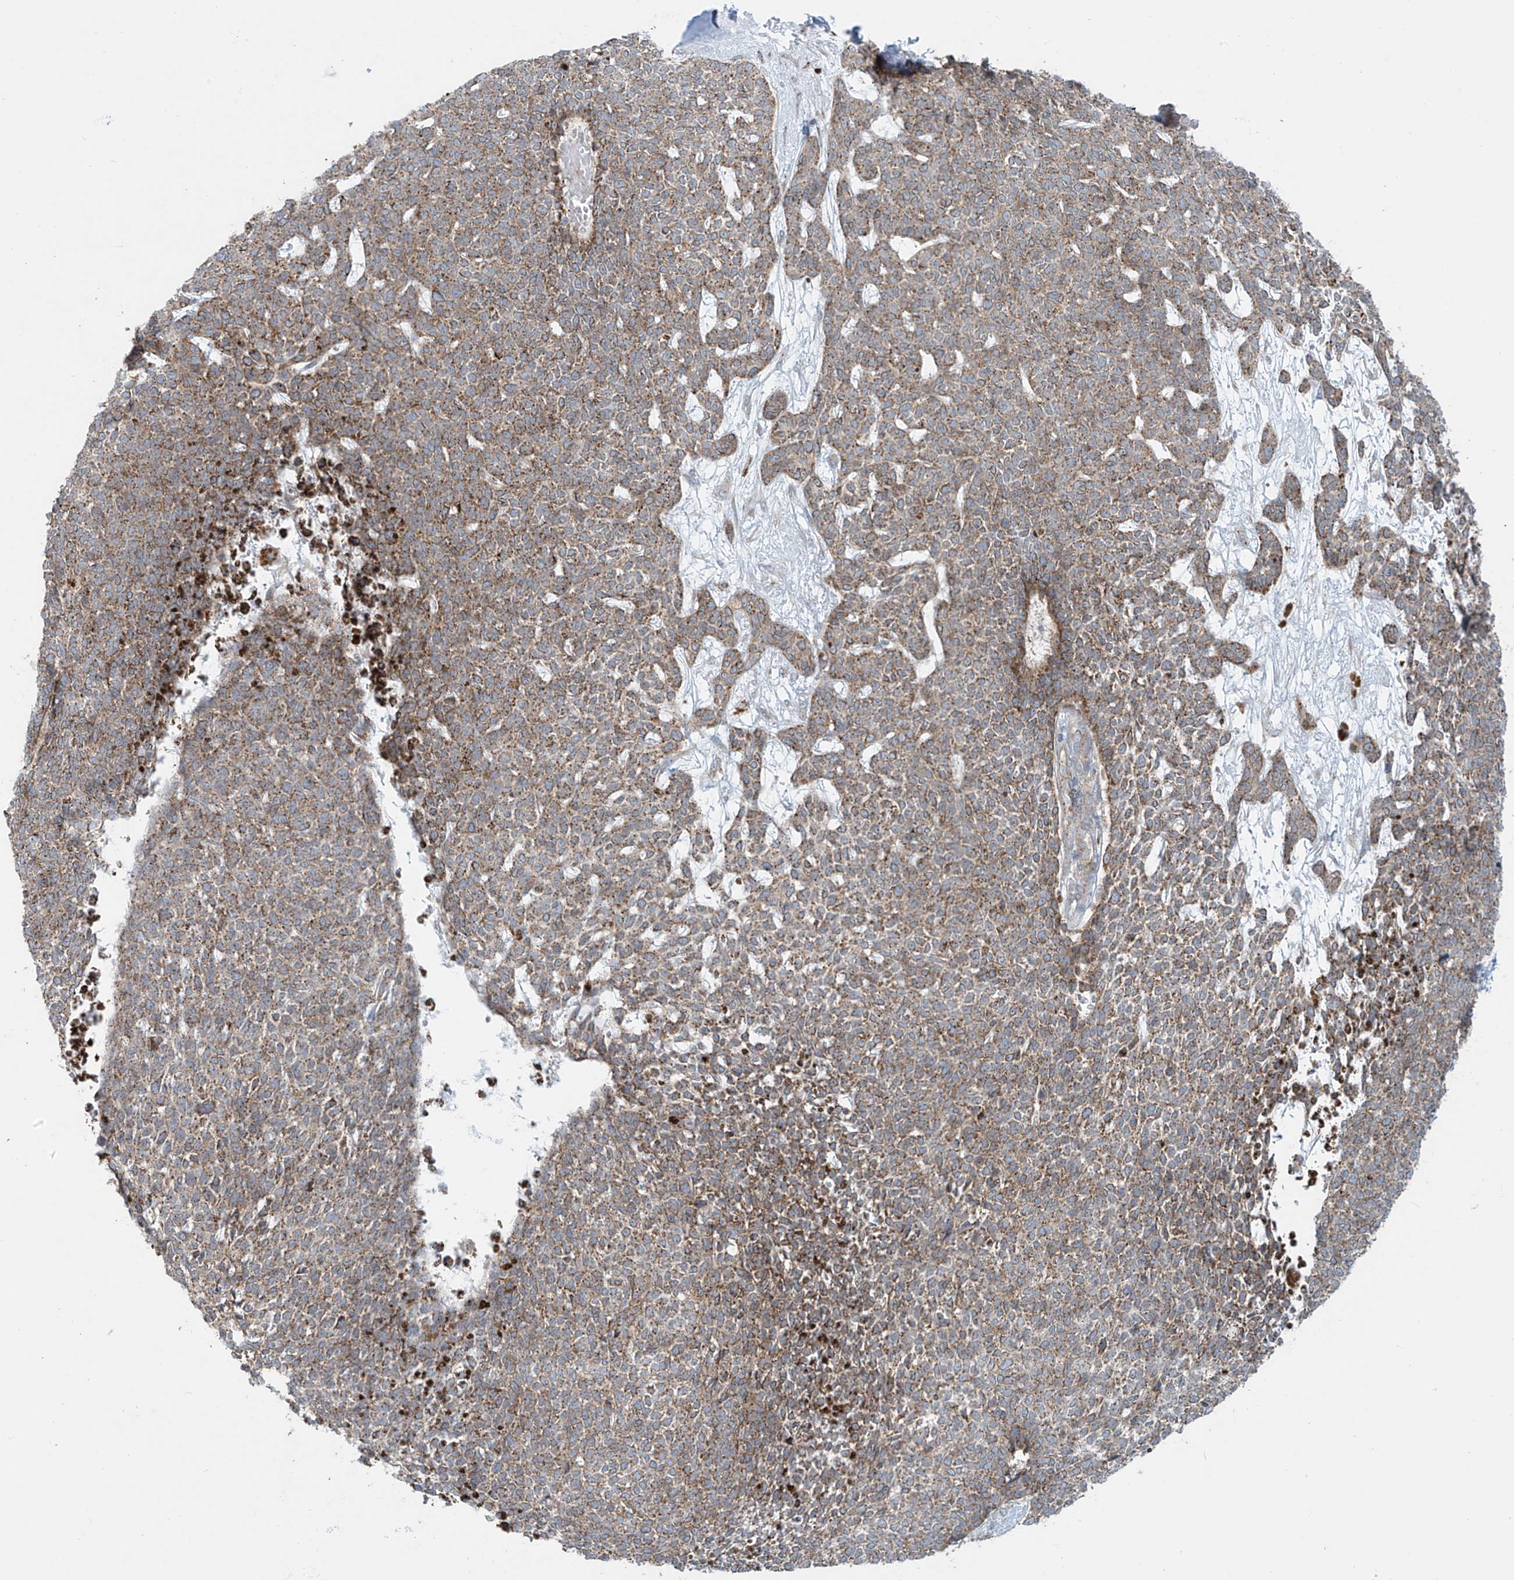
{"staining": {"intensity": "weak", "quantity": ">75%", "location": "cytoplasmic/membranous"}, "tissue": "skin cancer", "cell_type": "Tumor cells", "image_type": "cancer", "snomed": [{"axis": "morphology", "description": "Basal cell carcinoma"}, {"axis": "topography", "description": "Skin"}], "caption": "An image of human skin basal cell carcinoma stained for a protein demonstrates weak cytoplasmic/membranous brown staining in tumor cells.", "gene": "LZTS3", "patient": {"sex": "female", "age": 84}}